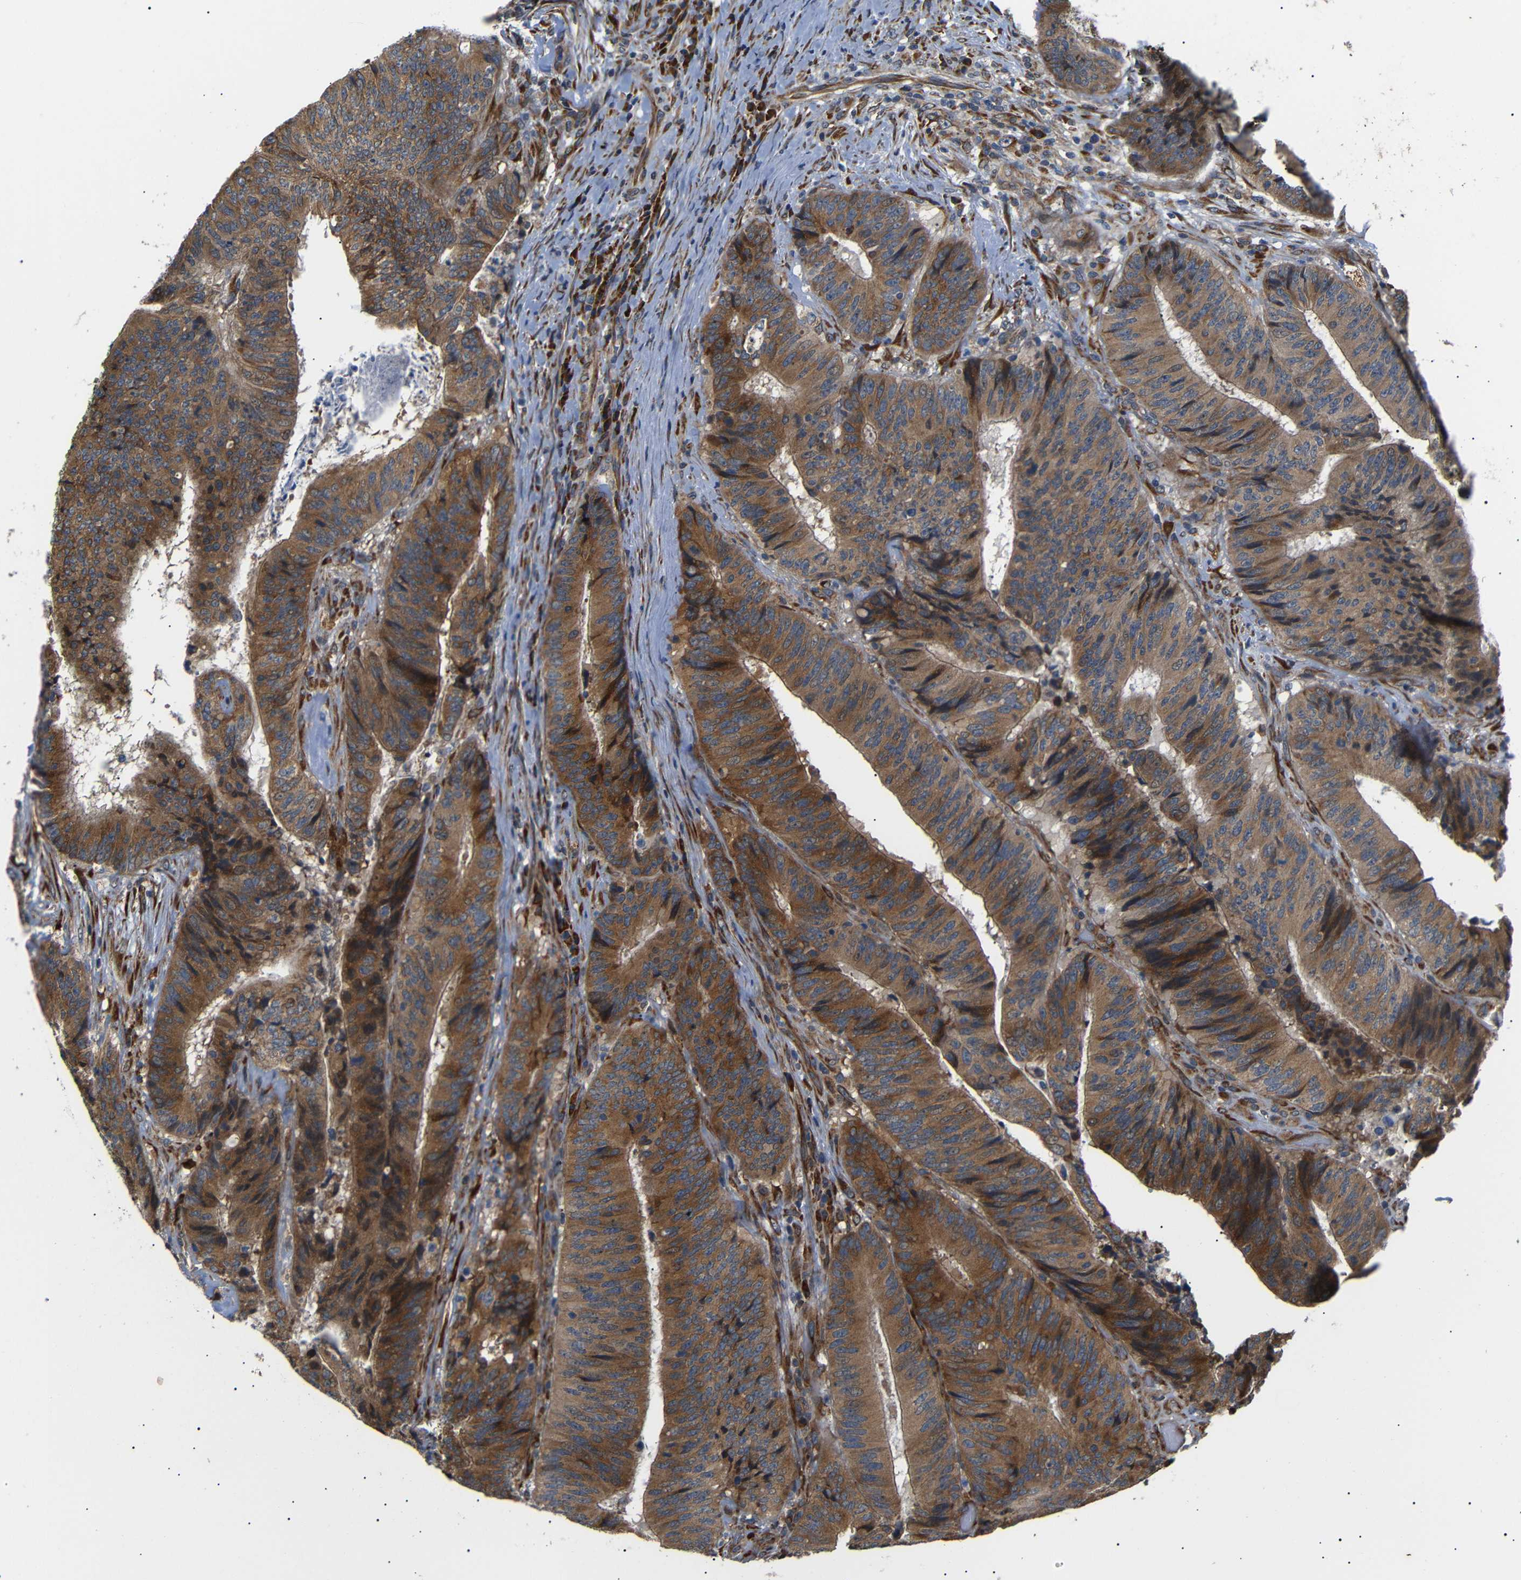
{"staining": {"intensity": "moderate", "quantity": ">75%", "location": "cytoplasmic/membranous"}, "tissue": "colorectal cancer", "cell_type": "Tumor cells", "image_type": "cancer", "snomed": [{"axis": "morphology", "description": "Adenocarcinoma, NOS"}, {"axis": "topography", "description": "Rectum"}], "caption": "Colorectal cancer (adenocarcinoma) stained with a protein marker displays moderate staining in tumor cells.", "gene": "KANK4", "patient": {"sex": "male", "age": 72}}